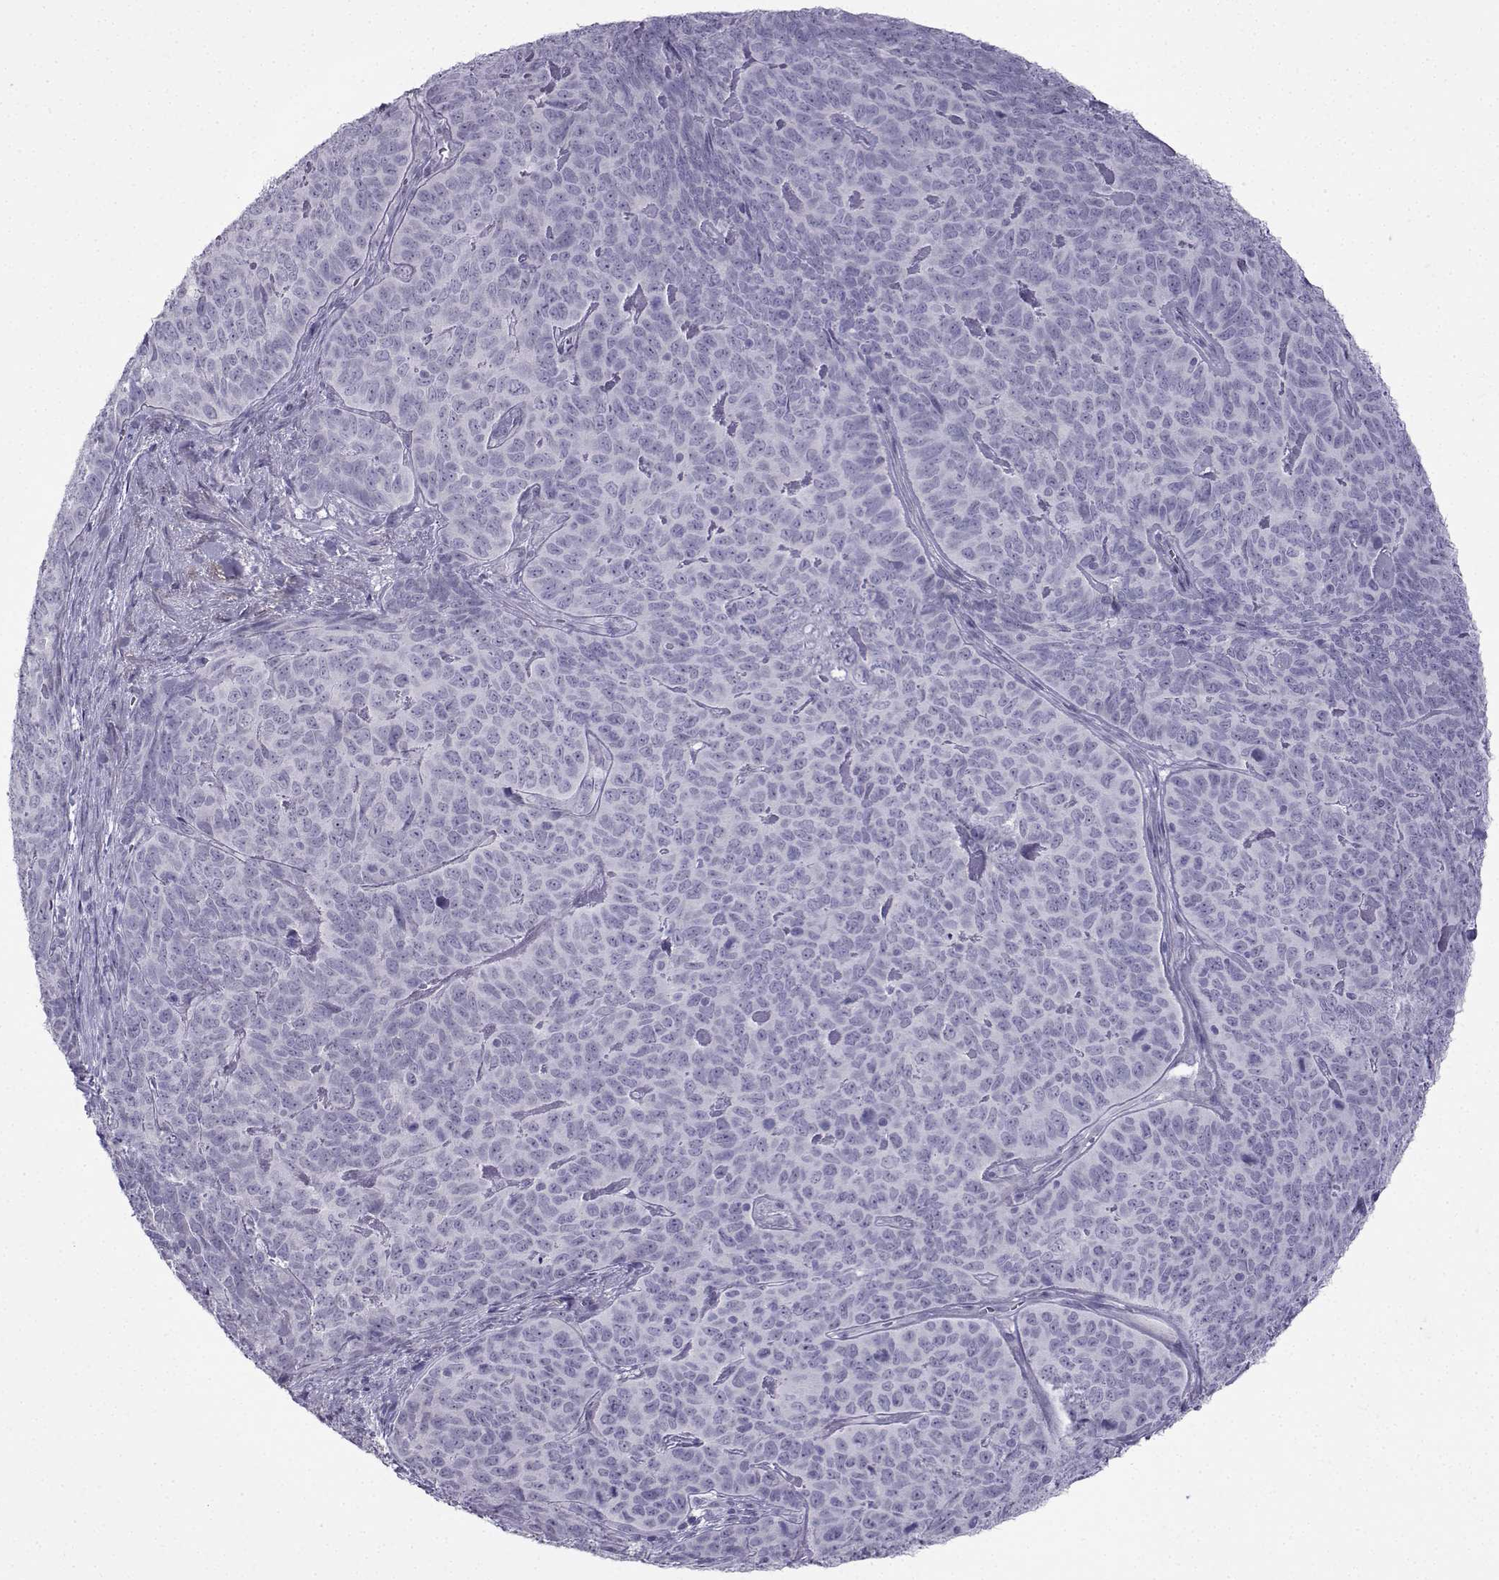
{"staining": {"intensity": "negative", "quantity": "none", "location": "none"}, "tissue": "skin cancer", "cell_type": "Tumor cells", "image_type": "cancer", "snomed": [{"axis": "morphology", "description": "Squamous cell carcinoma, NOS"}, {"axis": "topography", "description": "Skin"}, {"axis": "topography", "description": "Anal"}], "caption": "DAB (3,3'-diaminobenzidine) immunohistochemical staining of skin squamous cell carcinoma reveals no significant positivity in tumor cells.", "gene": "KIF17", "patient": {"sex": "female", "age": 51}}